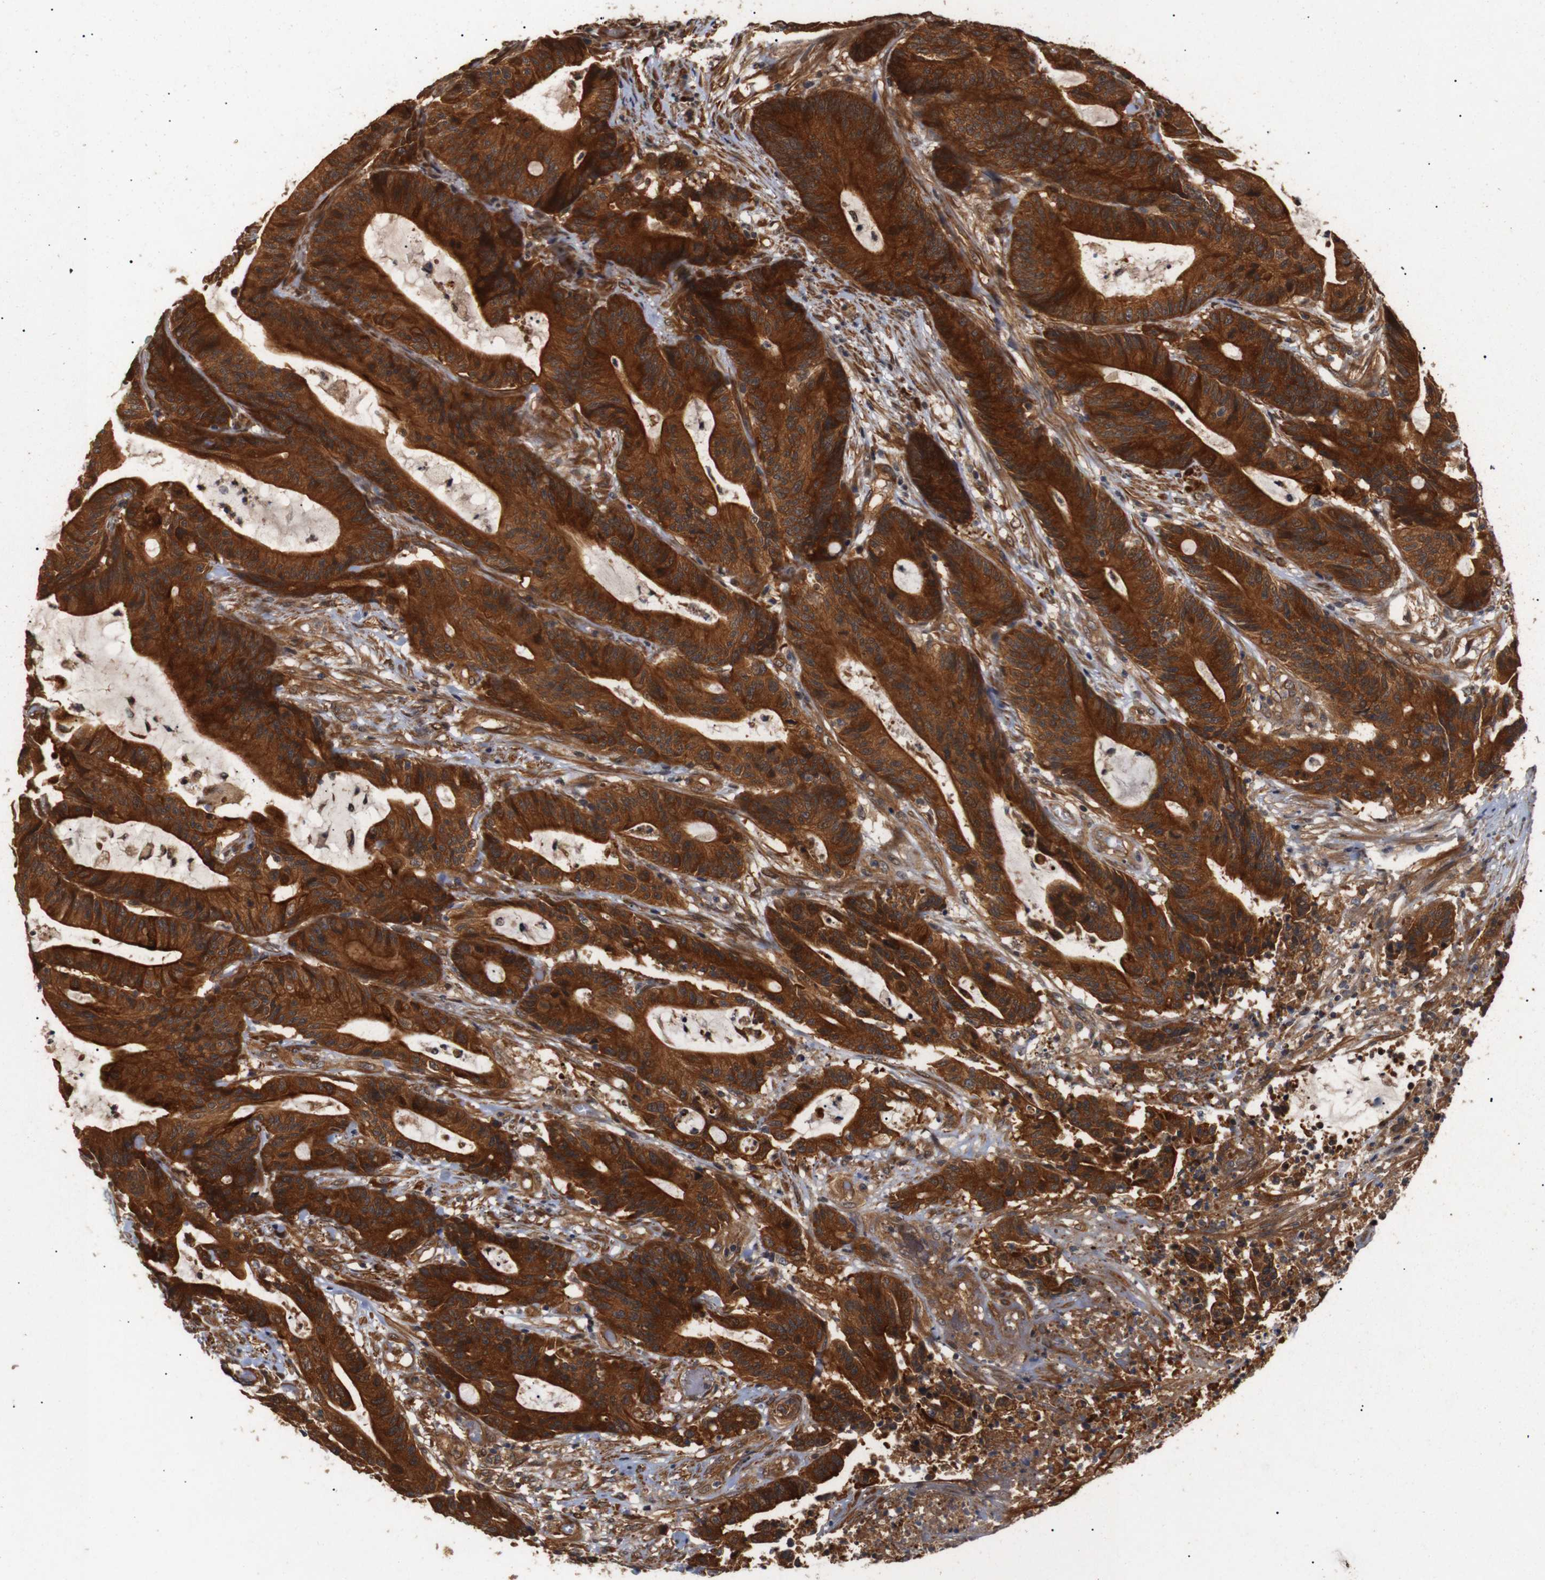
{"staining": {"intensity": "strong", "quantity": ">75%", "location": "cytoplasmic/membranous"}, "tissue": "colorectal cancer", "cell_type": "Tumor cells", "image_type": "cancer", "snomed": [{"axis": "morphology", "description": "Adenocarcinoma, NOS"}, {"axis": "topography", "description": "Colon"}], "caption": "Tumor cells demonstrate strong cytoplasmic/membranous positivity in about >75% of cells in colorectal adenocarcinoma.", "gene": "PAWR", "patient": {"sex": "female", "age": 84}}